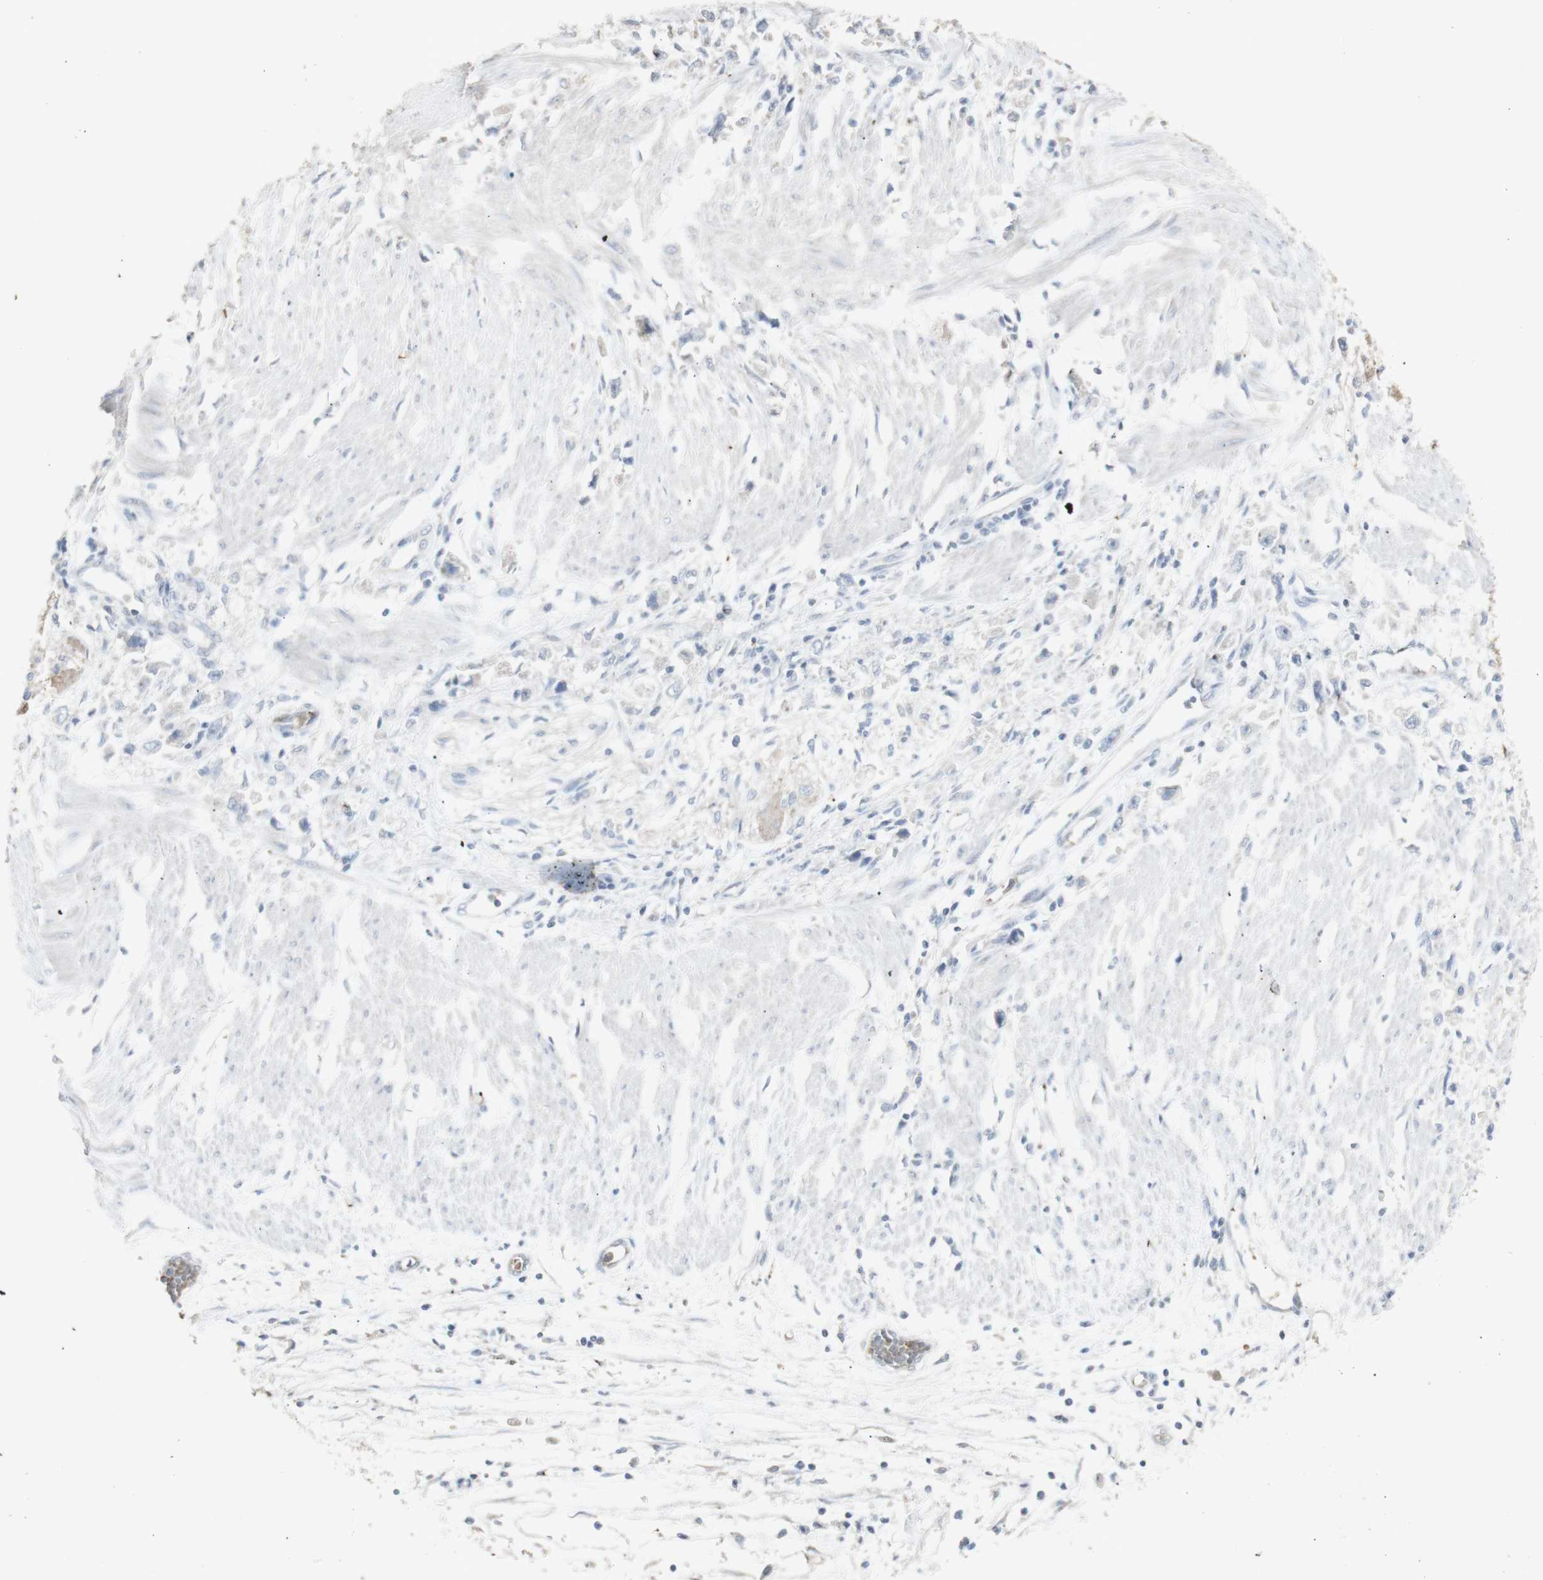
{"staining": {"intensity": "negative", "quantity": "none", "location": "none"}, "tissue": "stomach cancer", "cell_type": "Tumor cells", "image_type": "cancer", "snomed": [{"axis": "morphology", "description": "Adenocarcinoma, NOS"}, {"axis": "topography", "description": "Stomach"}], "caption": "There is no significant expression in tumor cells of adenocarcinoma (stomach). The staining was performed using DAB to visualize the protein expression in brown, while the nuclei were stained in blue with hematoxylin (Magnification: 20x).", "gene": "INS", "patient": {"sex": "female", "age": 59}}